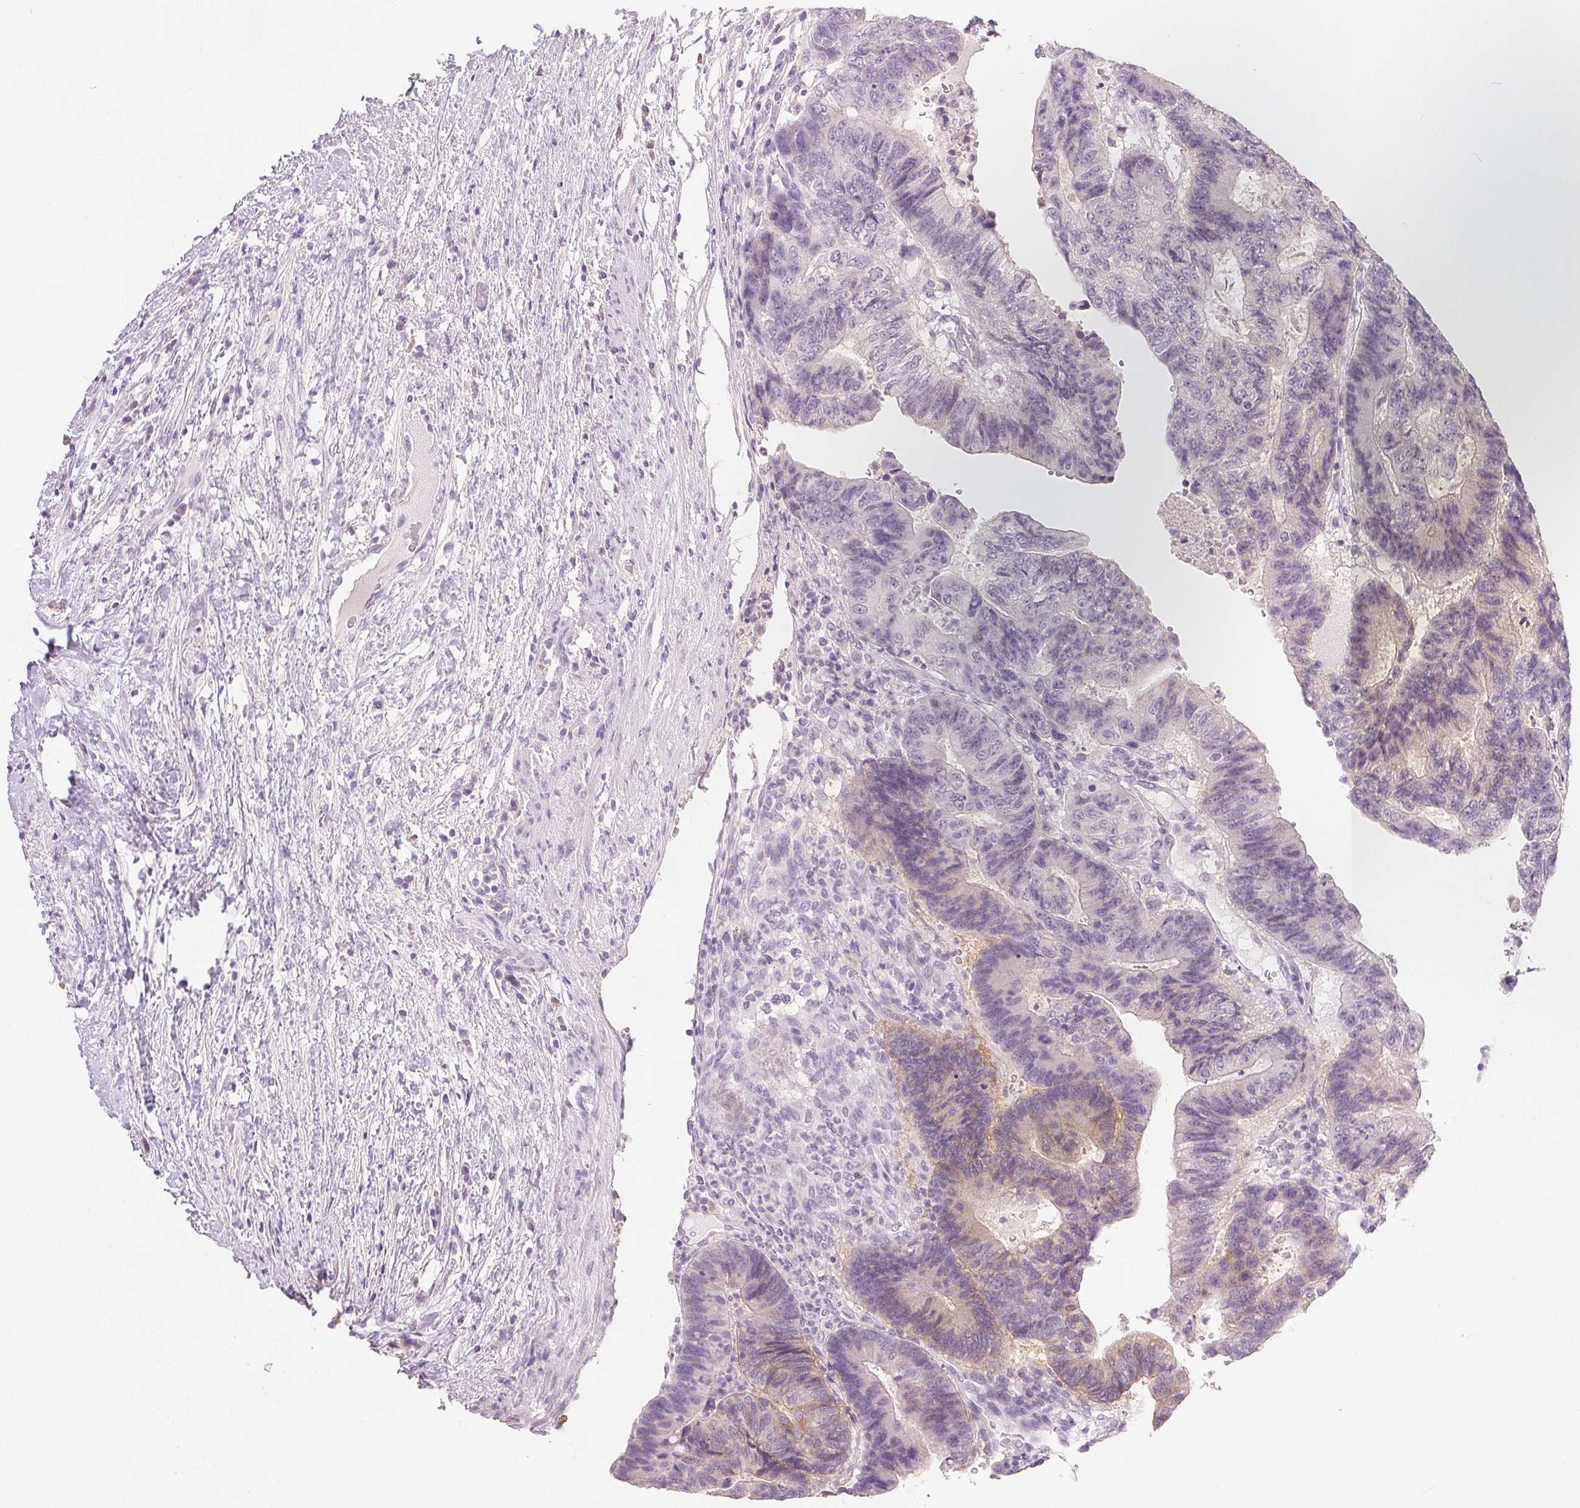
{"staining": {"intensity": "weak", "quantity": "<25%", "location": "cytoplasmic/membranous"}, "tissue": "colorectal cancer", "cell_type": "Tumor cells", "image_type": "cancer", "snomed": [{"axis": "morphology", "description": "Adenocarcinoma, NOS"}, {"axis": "topography", "description": "Colon"}], "caption": "A photomicrograph of colorectal adenocarcinoma stained for a protein reveals no brown staining in tumor cells.", "gene": "CA12", "patient": {"sex": "female", "age": 48}}